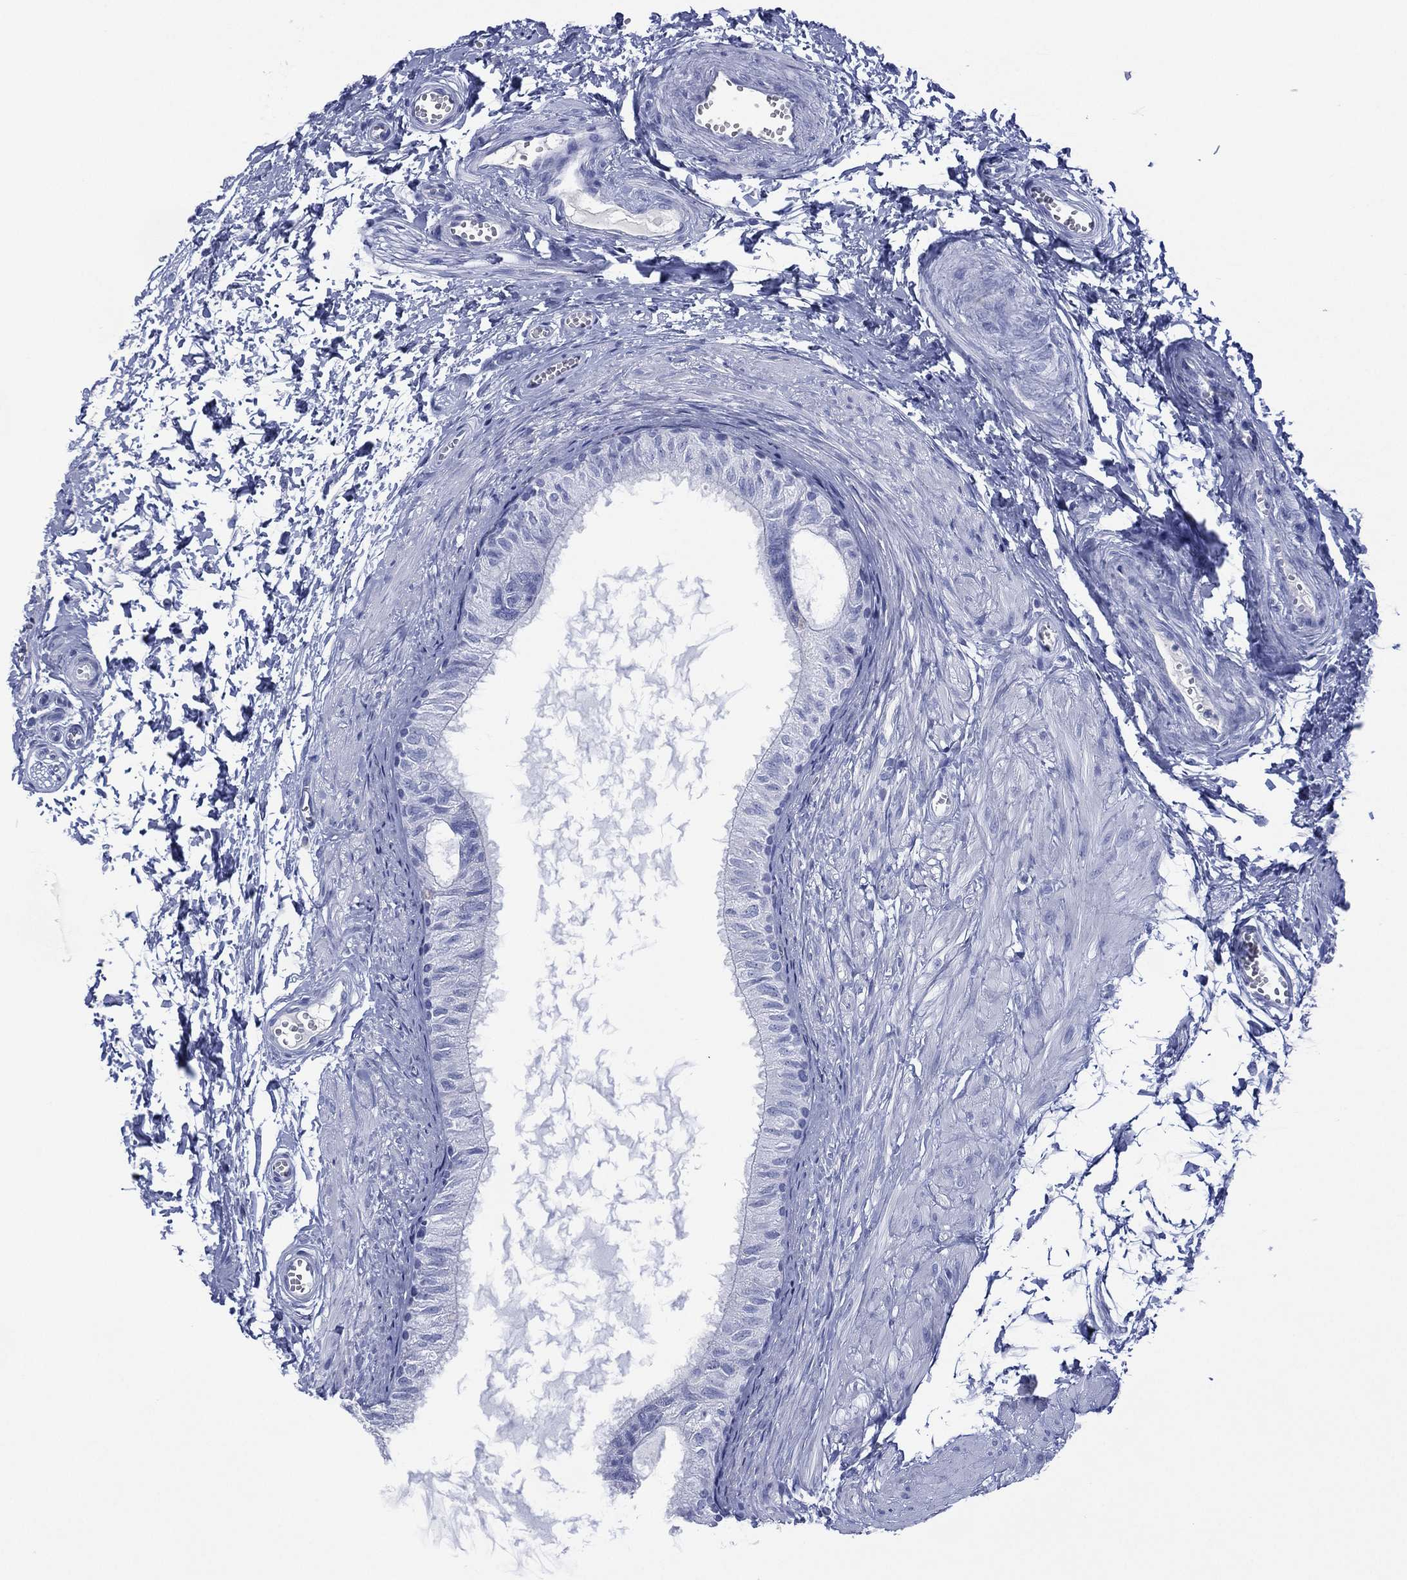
{"staining": {"intensity": "negative", "quantity": "none", "location": "none"}, "tissue": "epididymis", "cell_type": "Glandular cells", "image_type": "normal", "snomed": [{"axis": "morphology", "description": "Normal tissue, NOS"}, {"axis": "topography", "description": "Epididymis"}], "caption": "Histopathology image shows no significant protein positivity in glandular cells of unremarkable epididymis.", "gene": "SIGLECL1", "patient": {"sex": "male", "age": 22}}